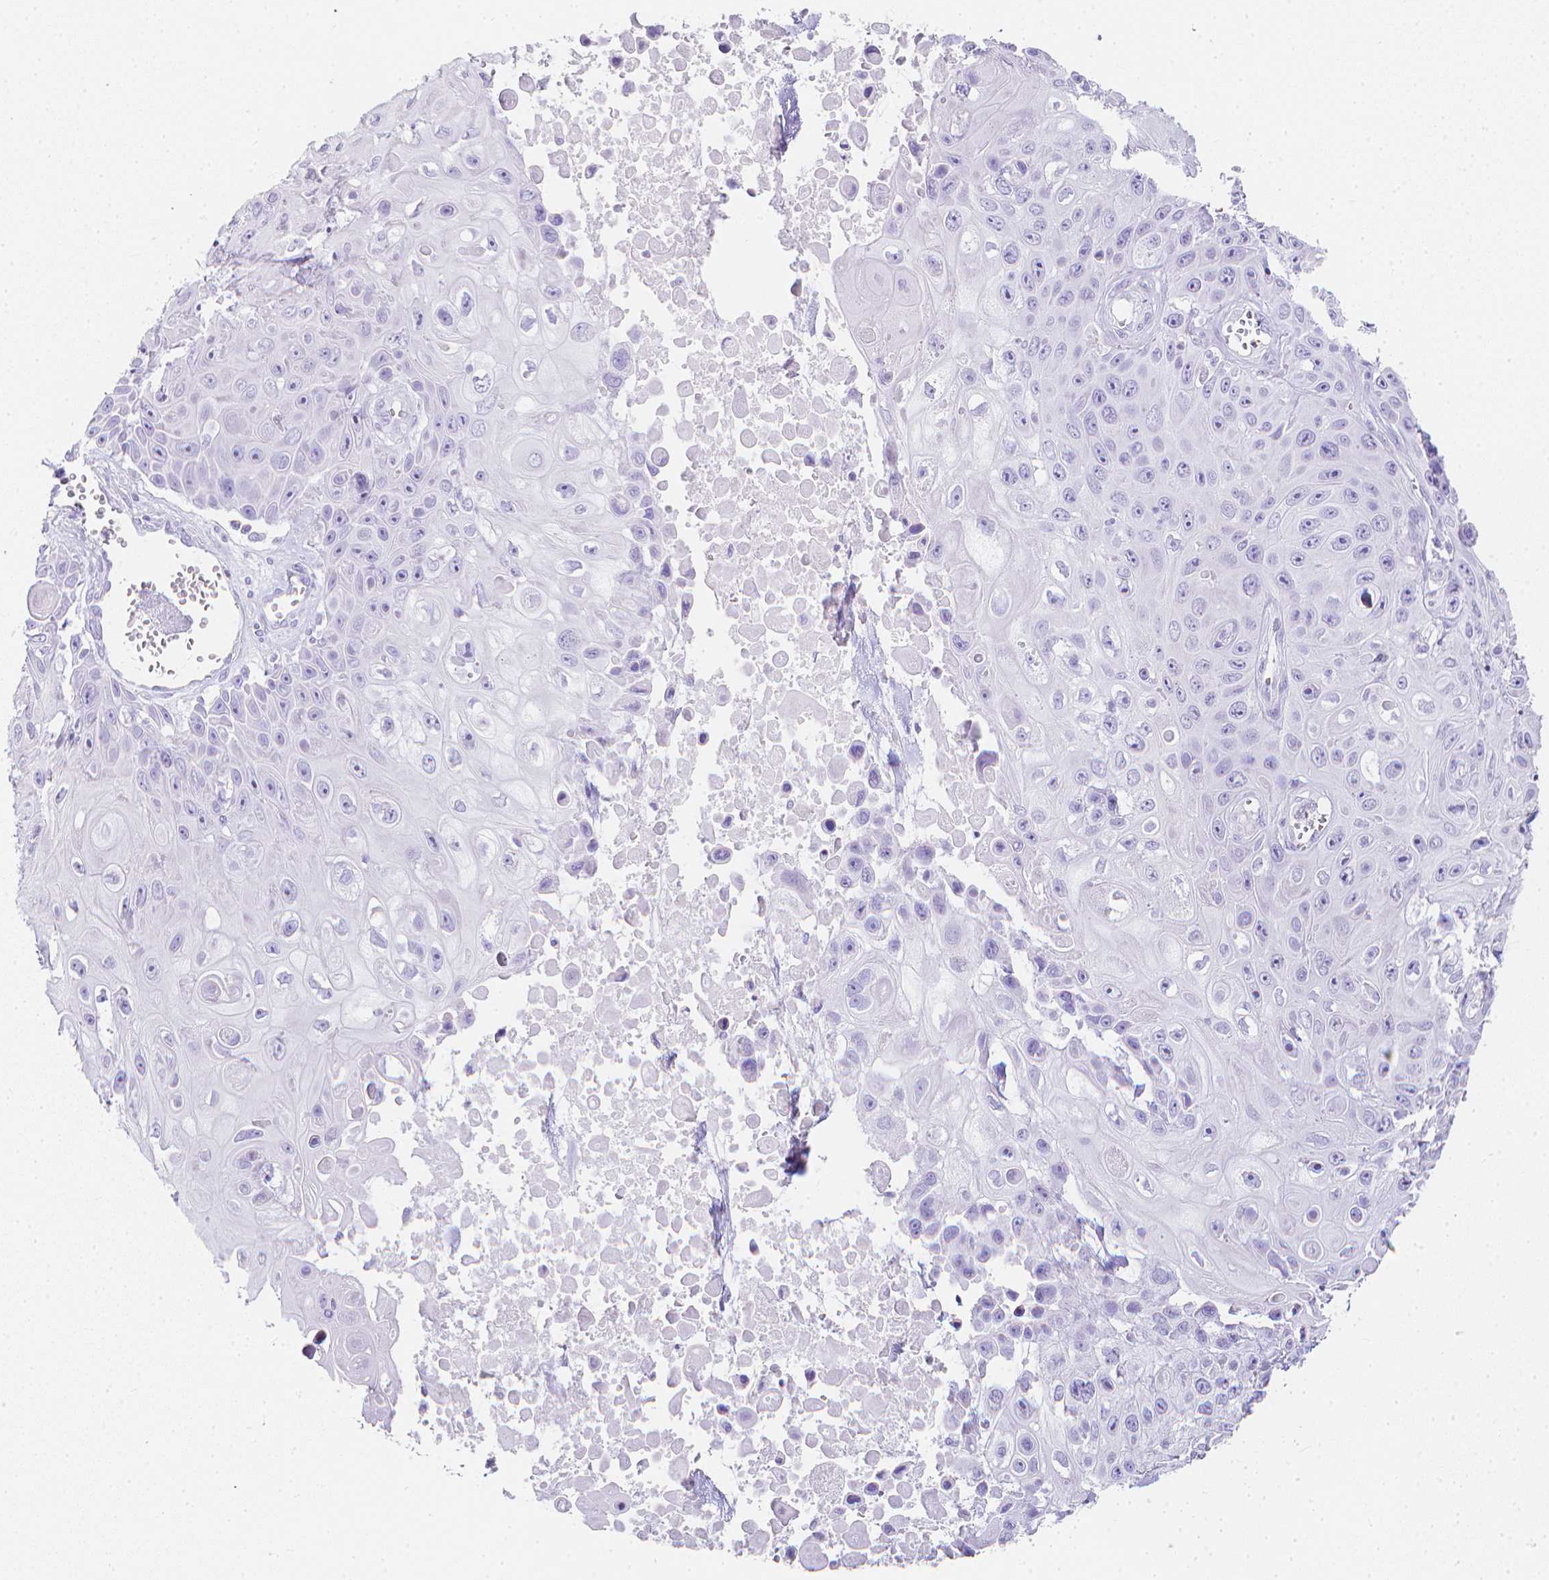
{"staining": {"intensity": "negative", "quantity": "none", "location": "none"}, "tissue": "skin cancer", "cell_type": "Tumor cells", "image_type": "cancer", "snomed": [{"axis": "morphology", "description": "Squamous cell carcinoma, NOS"}, {"axis": "topography", "description": "Skin"}], "caption": "DAB (3,3'-diaminobenzidine) immunohistochemical staining of human skin cancer (squamous cell carcinoma) displays no significant expression in tumor cells.", "gene": "LGALS4", "patient": {"sex": "male", "age": 82}}